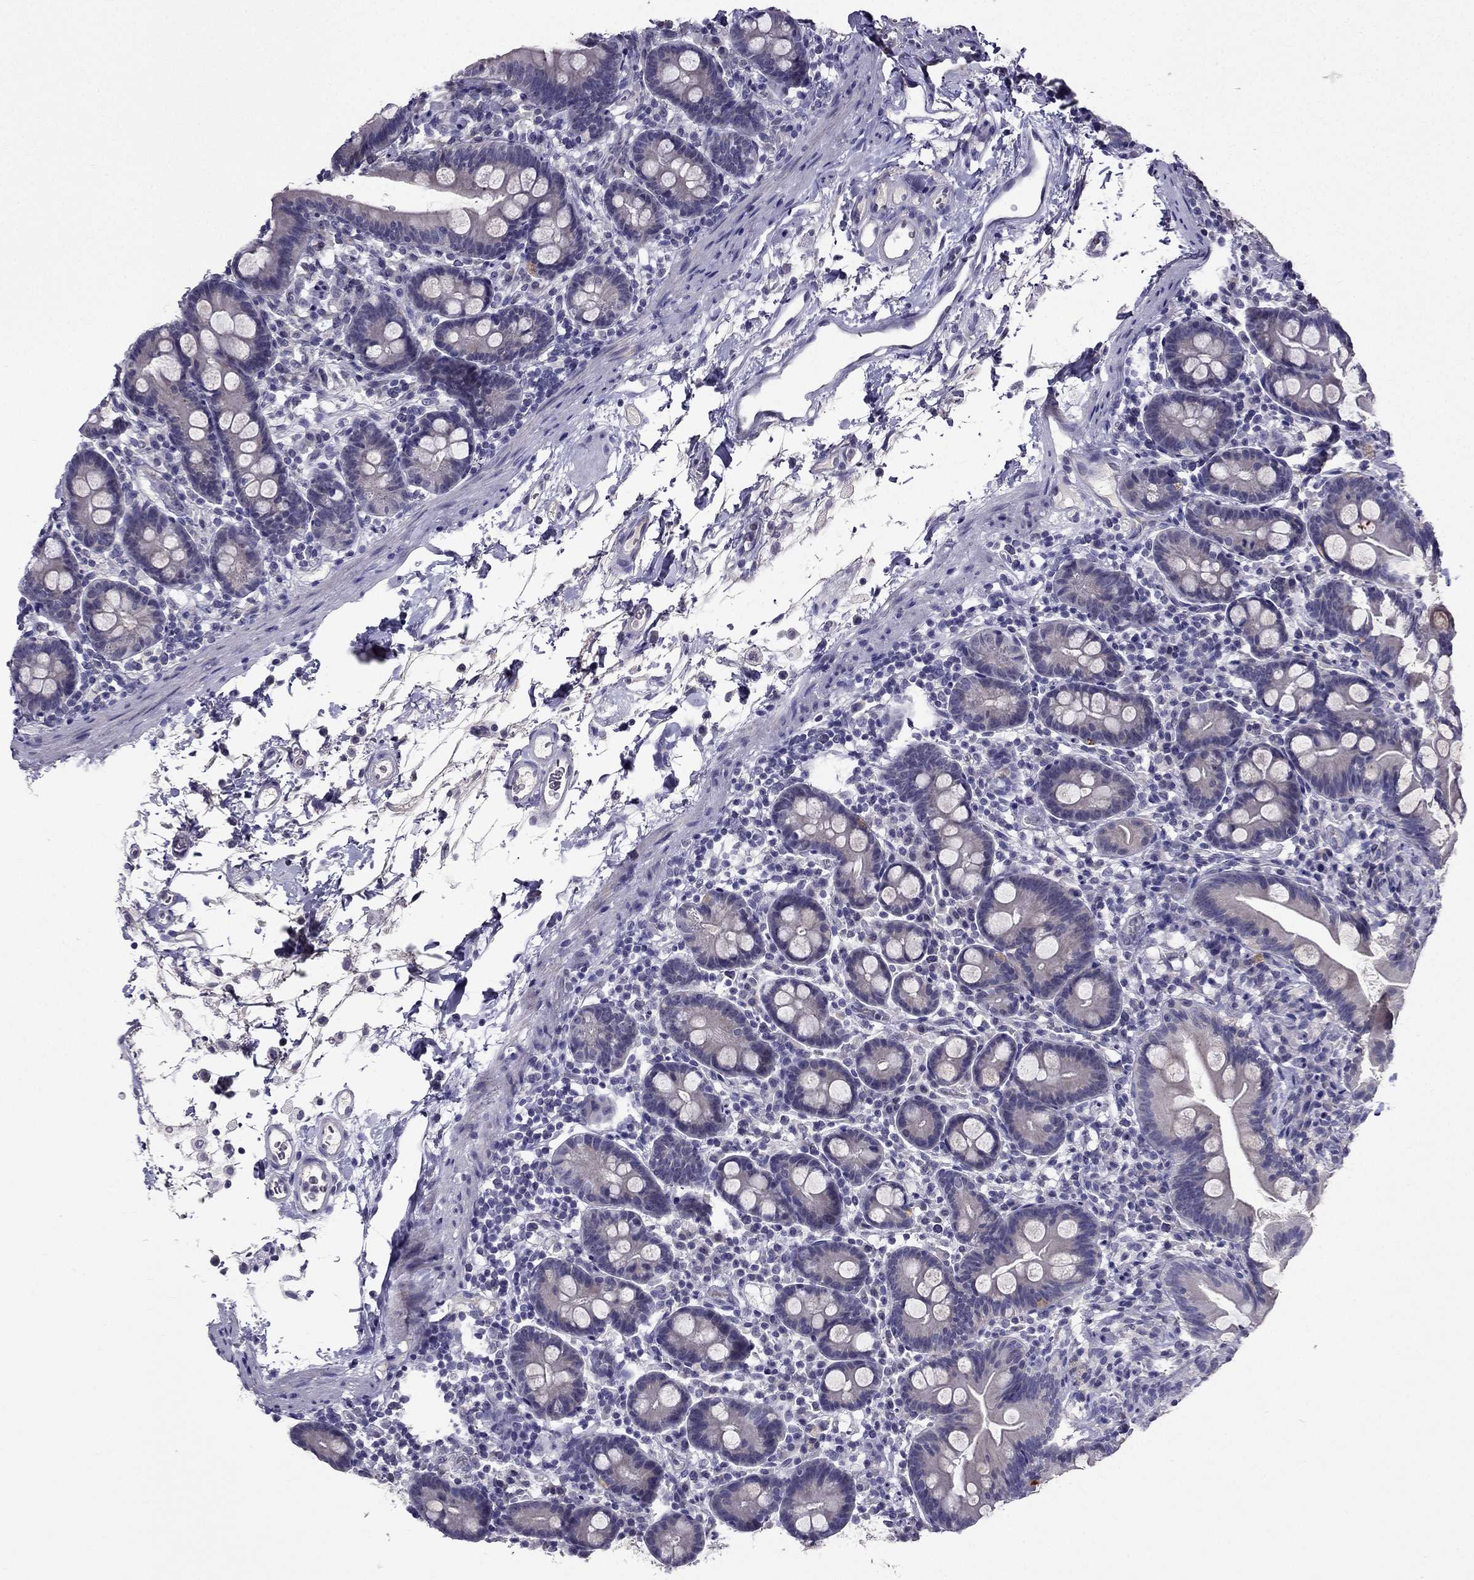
{"staining": {"intensity": "negative", "quantity": "none", "location": "none"}, "tissue": "small intestine", "cell_type": "Glandular cells", "image_type": "normal", "snomed": [{"axis": "morphology", "description": "Normal tissue, NOS"}, {"axis": "topography", "description": "Small intestine"}], "caption": "Immunohistochemistry (IHC) of benign small intestine reveals no positivity in glandular cells. (IHC, brightfield microscopy, high magnification).", "gene": "DUSP15", "patient": {"sex": "female", "age": 44}}